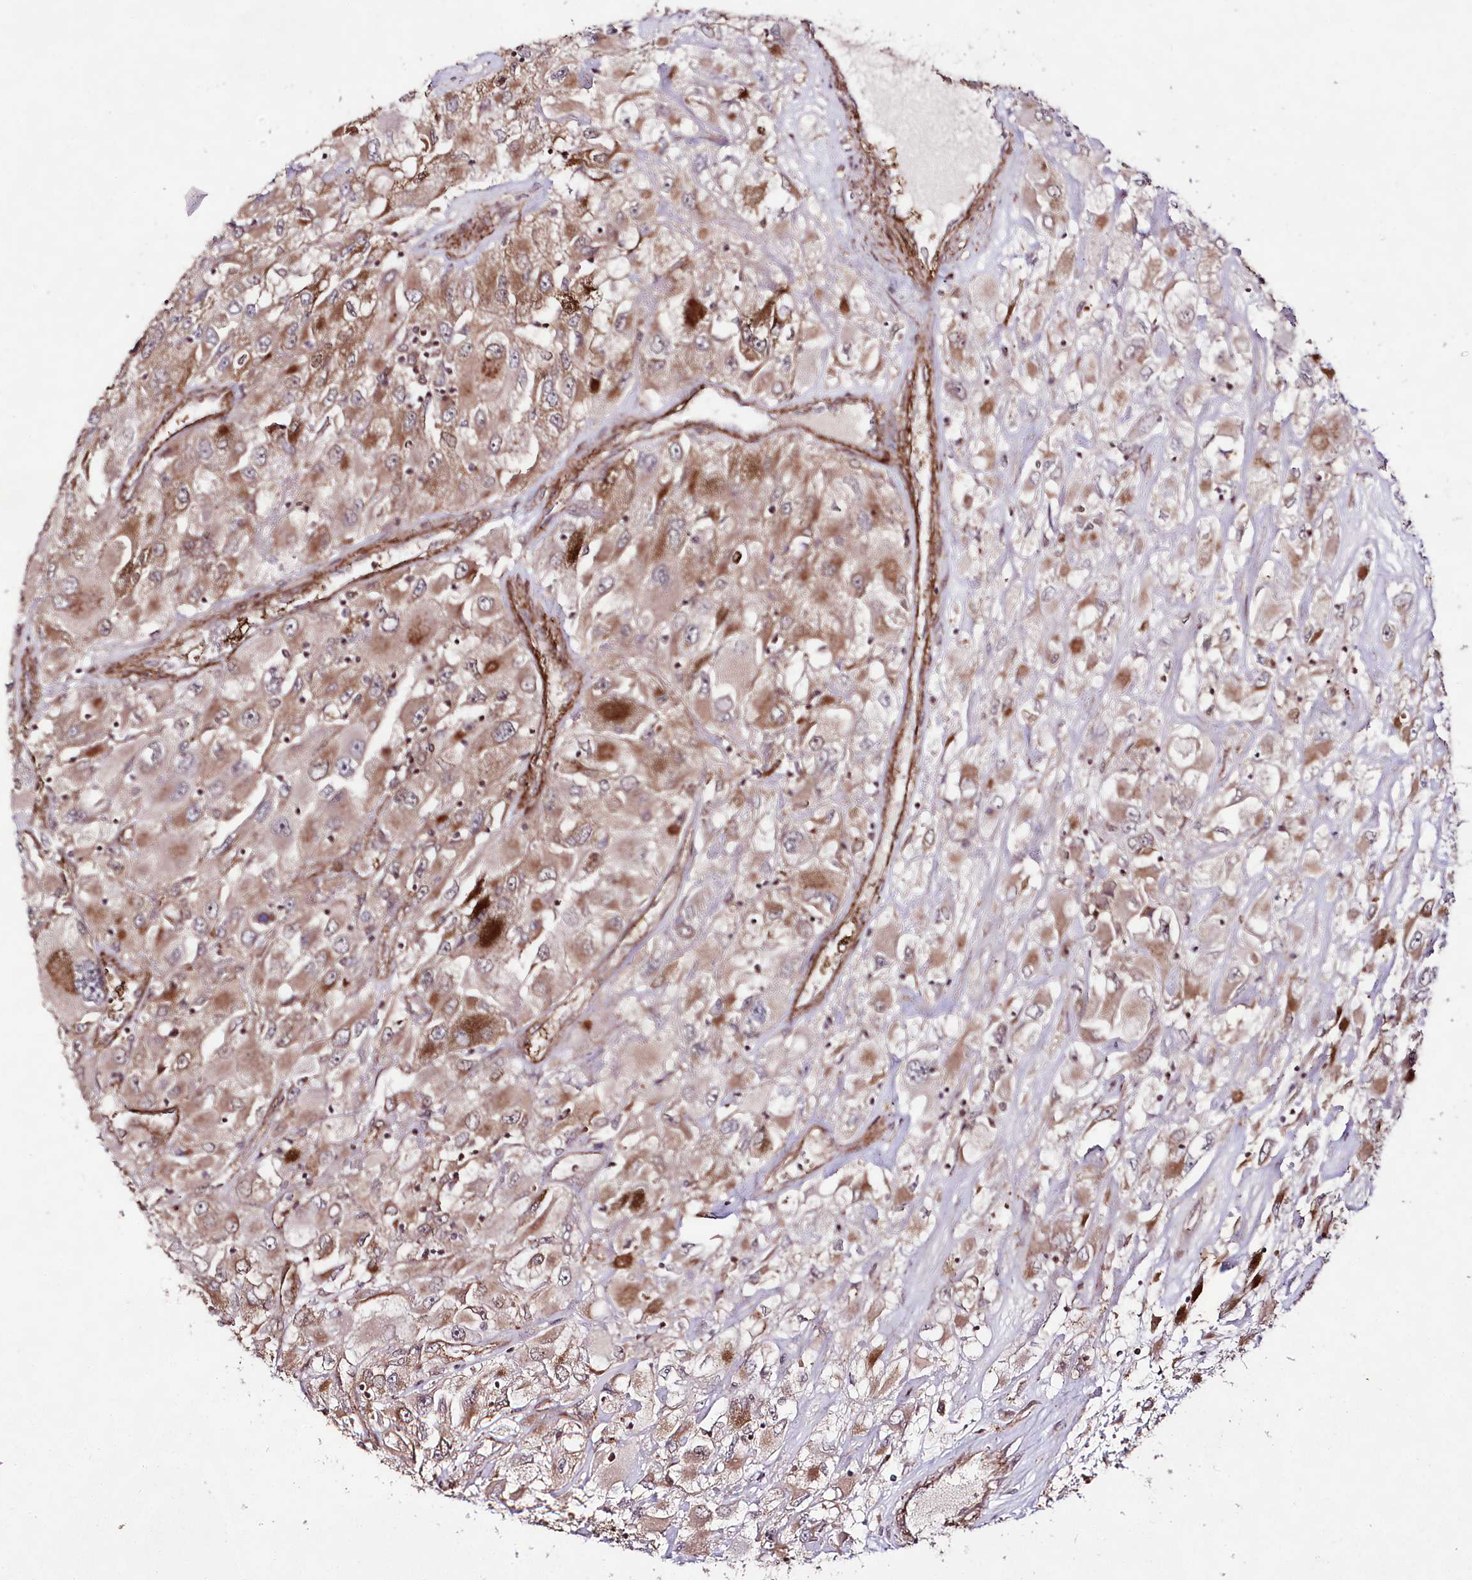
{"staining": {"intensity": "moderate", "quantity": "<25%", "location": "cytoplasmic/membranous"}, "tissue": "renal cancer", "cell_type": "Tumor cells", "image_type": "cancer", "snomed": [{"axis": "morphology", "description": "Adenocarcinoma, NOS"}, {"axis": "topography", "description": "Kidney"}], "caption": "This micrograph exhibits immunohistochemistry (IHC) staining of human renal cancer, with low moderate cytoplasmic/membranous positivity in about <25% of tumor cells.", "gene": "PHLDB1", "patient": {"sex": "female", "age": 52}}